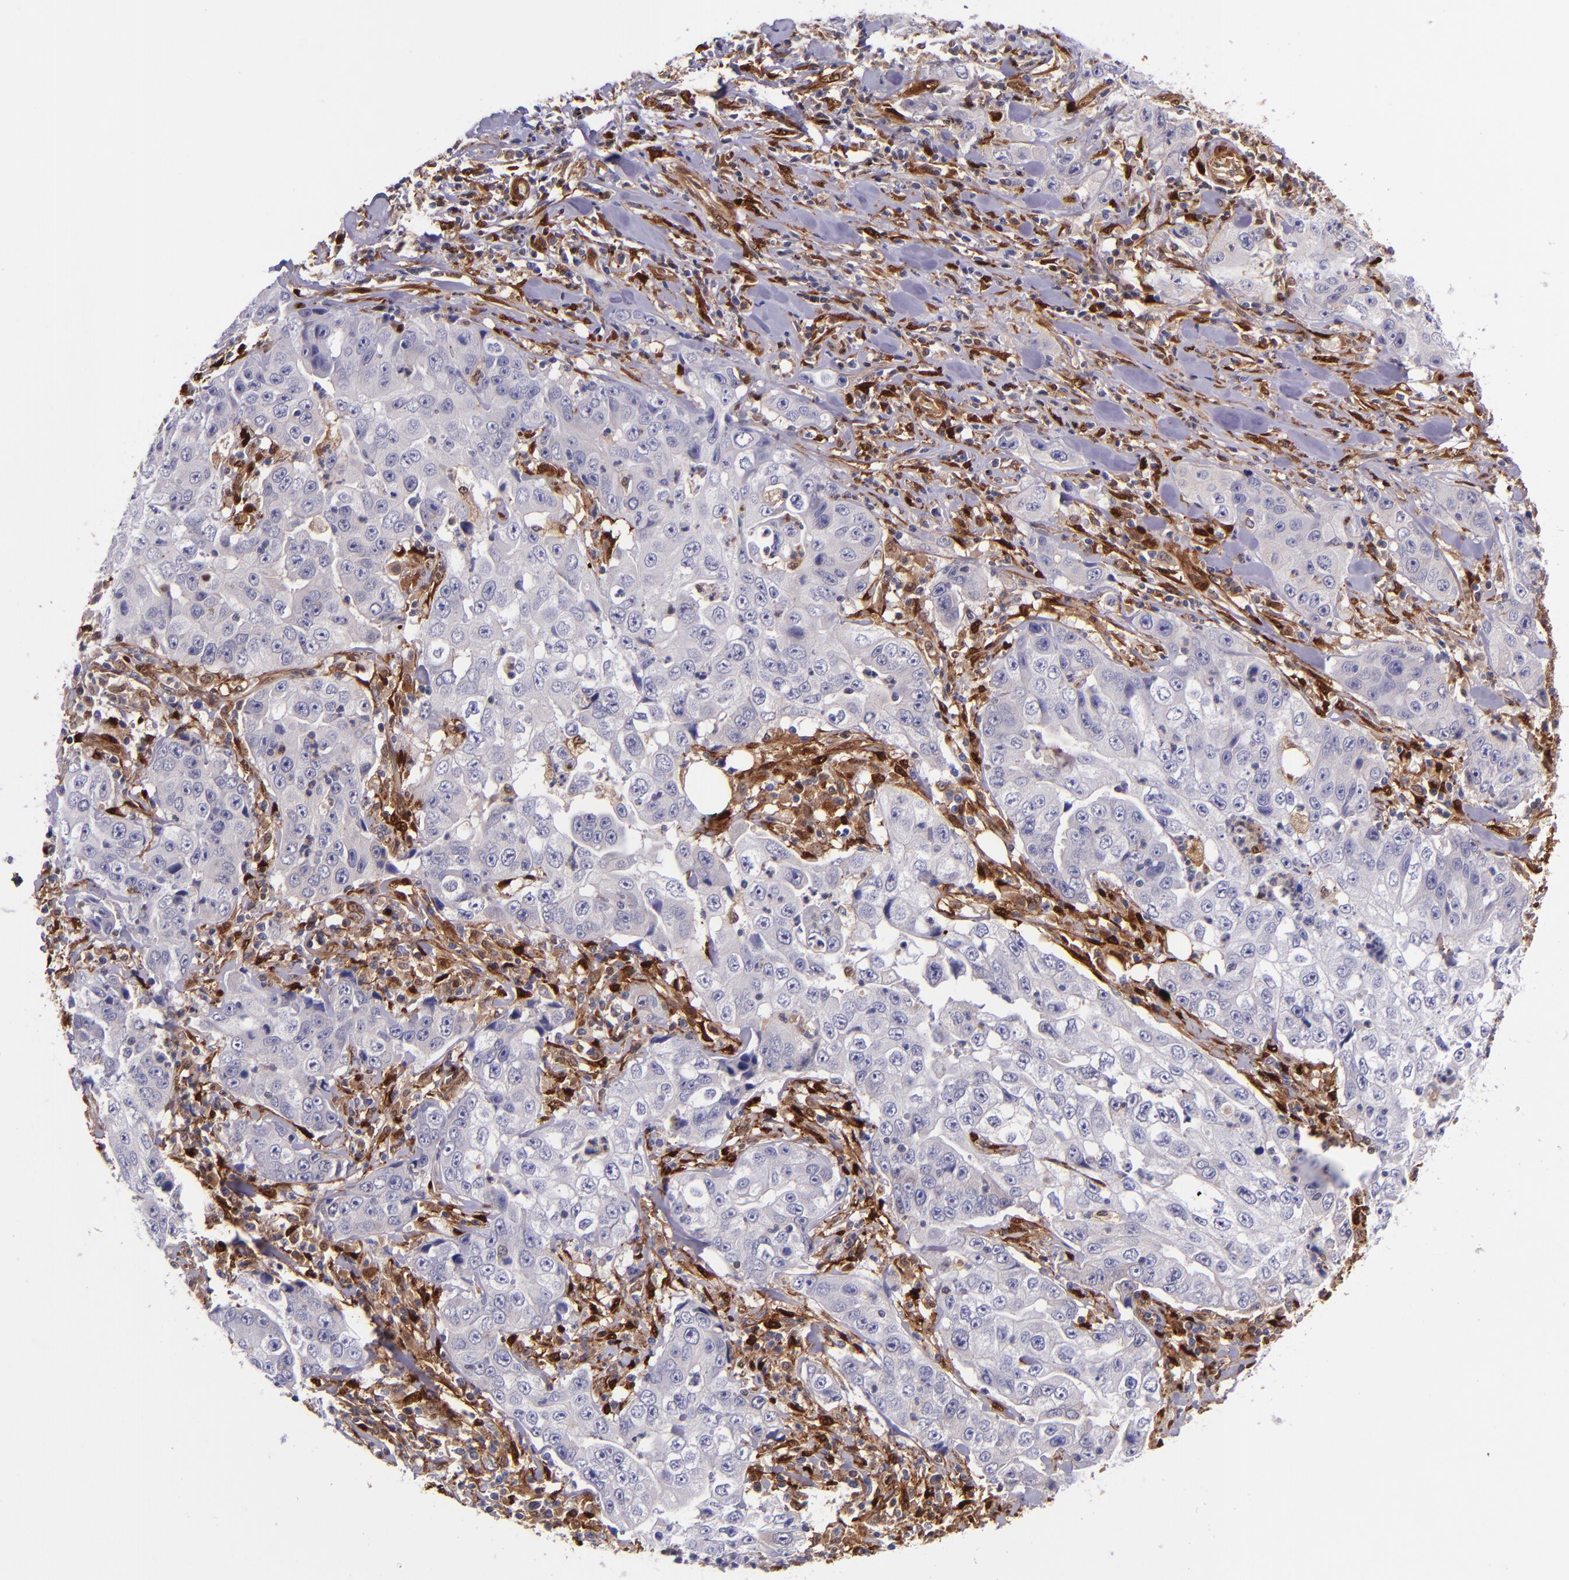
{"staining": {"intensity": "negative", "quantity": "none", "location": "none"}, "tissue": "lung cancer", "cell_type": "Tumor cells", "image_type": "cancer", "snomed": [{"axis": "morphology", "description": "Squamous cell carcinoma, NOS"}, {"axis": "topography", "description": "Lung"}], "caption": "Tumor cells are negative for protein expression in human squamous cell carcinoma (lung).", "gene": "LGALS1", "patient": {"sex": "male", "age": 64}}